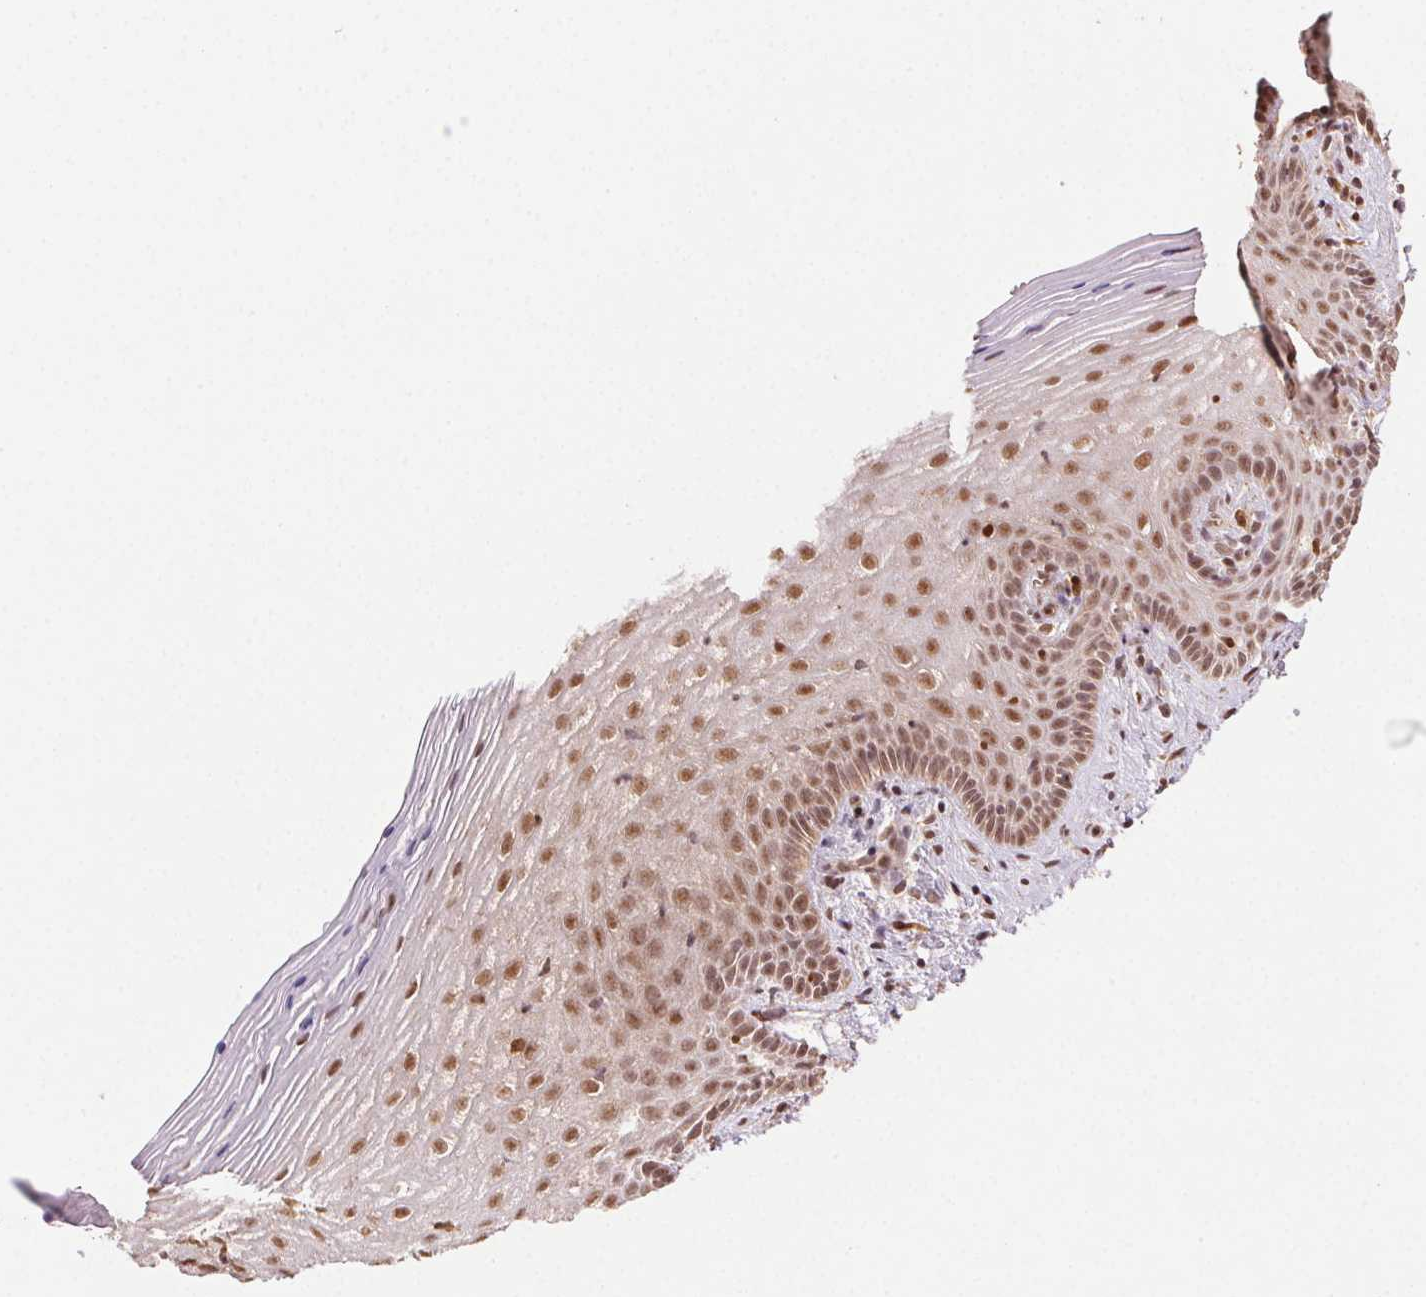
{"staining": {"intensity": "strong", "quantity": "25%-75%", "location": "nuclear"}, "tissue": "vagina", "cell_type": "Squamous epithelial cells", "image_type": "normal", "snomed": [{"axis": "morphology", "description": "Normal tissue, NOS"}, {"axis": "topography", "description": "Vagina"}], "caption": "A high-resolution histopathology image shows immunohistochemistry (IHC) staining of benign vagina, which demonstrates strong nuclear expression in about 25%-75% of squamous epithelial cells. The staining is performed using DAB brown chromogen to label protein expression. The nuclei are counter-stained blue using hematoxylin.", "gene": "TREML4", "patient": {"sex": "female", "age": 45}}